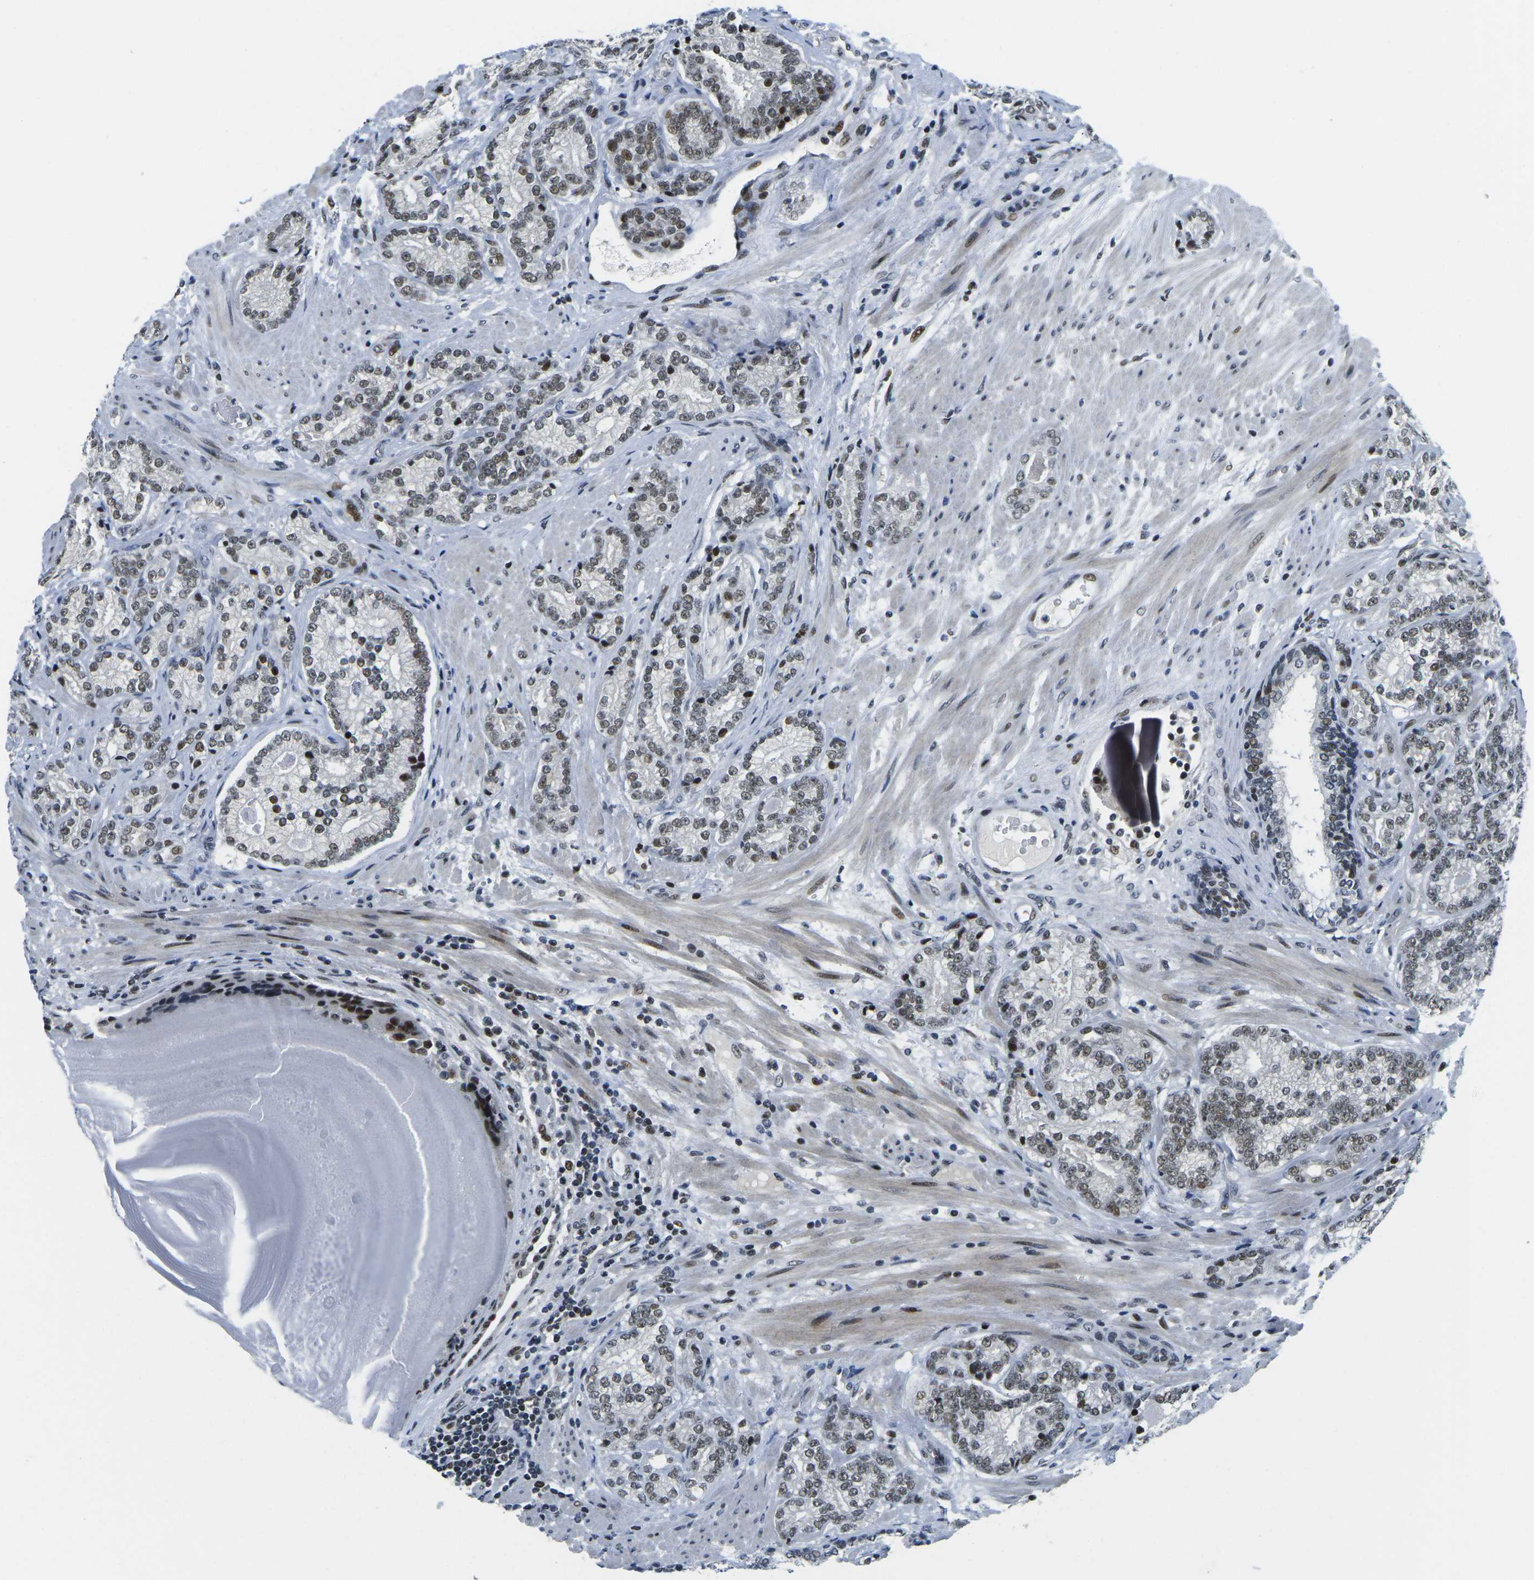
{"staining": {"intensity": "moderate", "quantity": "25%-75%", "location": "nuclear"}, "tissue": "prostate cancer", "cell_type": "Tumor cells", "image_type": "cancer", "snomed": [{"axis": "morphology", "description": "Adenocarcinoma, High grade"}, {"axis": "topography", "description": "Prostate"}], "caption": "Protein positivity by immunohistochemistry demonstrates moderate nuclear staining in approximately 25%-75% of tumor cells in prostate adenocarcinoma (high-grade).", "gene": "PRPF8", "patient": {"sex": "male", "age": 61}}